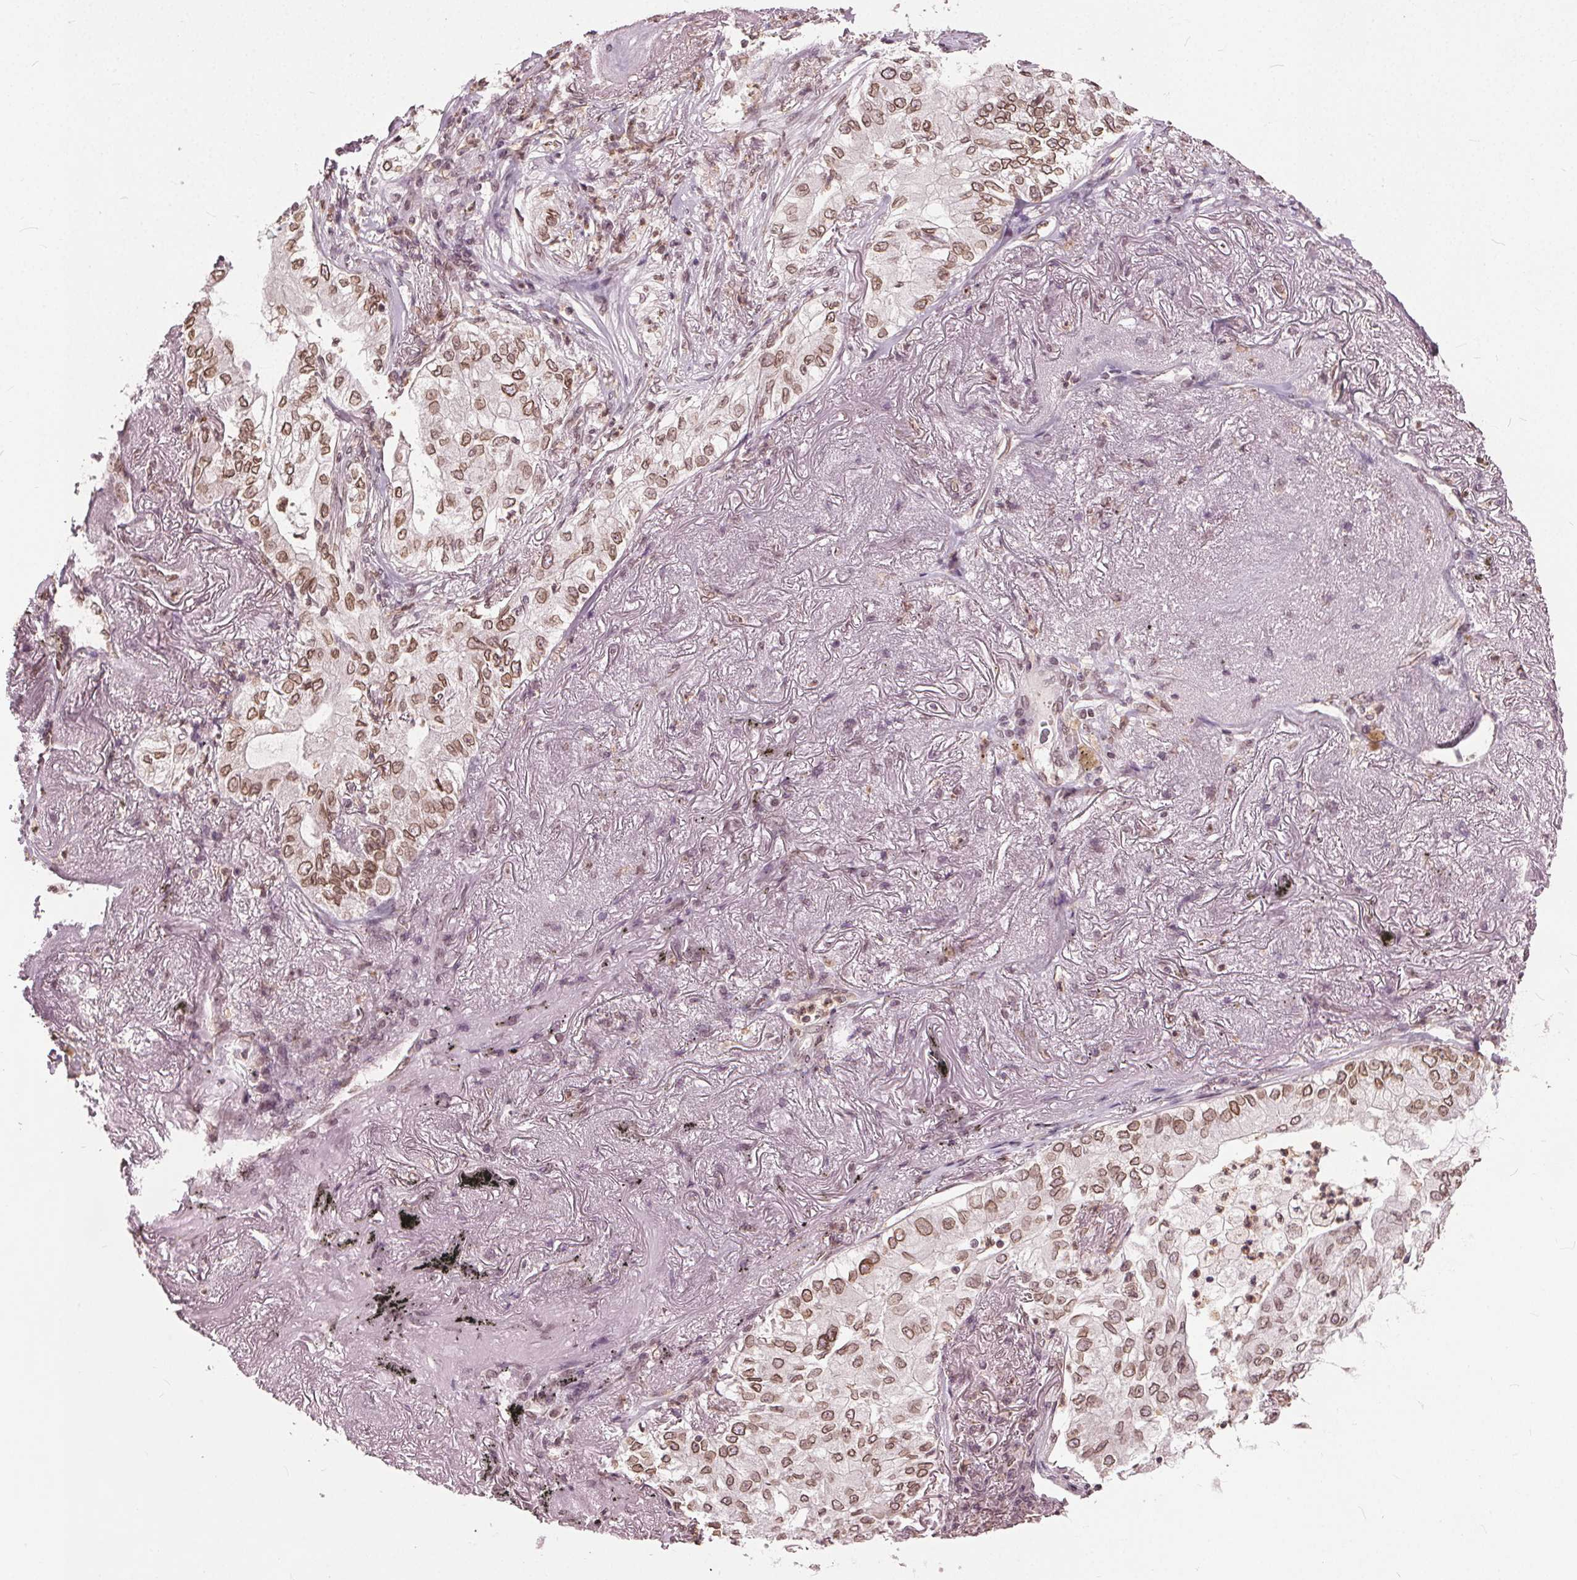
{"staining": {"intensity": "moderate", "quantity": ">75%", "location": "cytoplasmic/membranous,nuclear"}, "tissue": "lung cancer", "cell_type": "Tumor cells", "image_type": "cancer", "snomed": [{"axis": "morphology", "description": "Adenocarcinoma, NOS"}, {"axis": "topography", "description": "Lung"}], "caption": "The micrograph displays staining of lung cancer (adenocarcinoma), revealing moderate cytoplasmic/membranous and nuclear protein positivity (brown color) within tumor cells.", "gene": "TTC39C", "patient": {"sex": "female", "age": 73}}